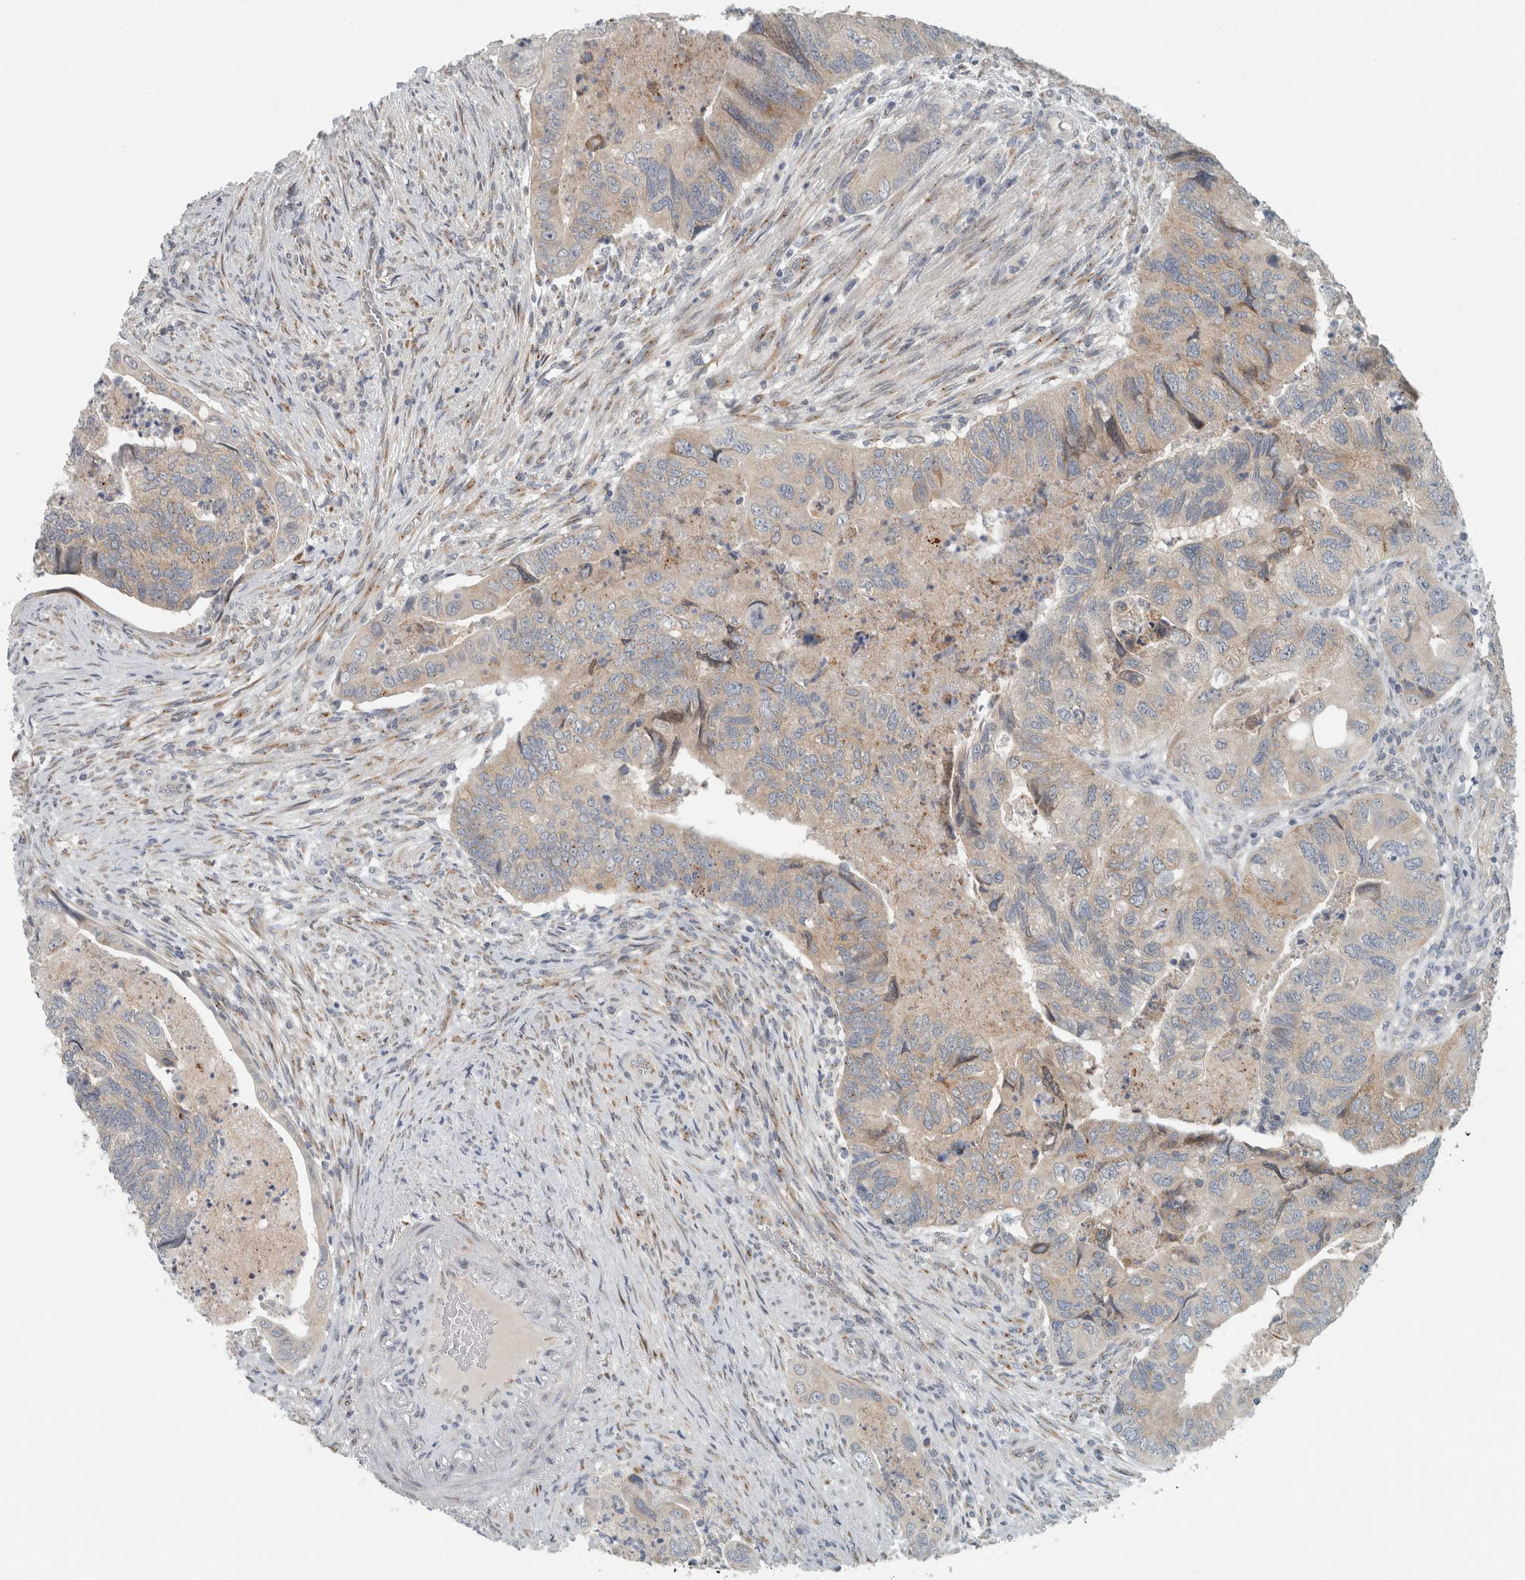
{"staining": {"intensity": "moderate", "quantity": "<25%", "location": "cytoplasmic/membranous"}, "tissue": "colorectal cancer", "cell_type": "Tumor cells", "image_type": "cancer", "snomed": [{"axis": "morphology", "description": "Adenocarcinoma, NOS"}, {"axis": "topography", "description": "Rectum"}], "caption": "Colorectal adenocarcinoma stained with immunohistochemistry (IHC) displays moderate cytoplasmic/membranous staining in about <25% of tumor cells.", "gene": "KIF1C", "patient": {"sex": "male", "age": 63}}